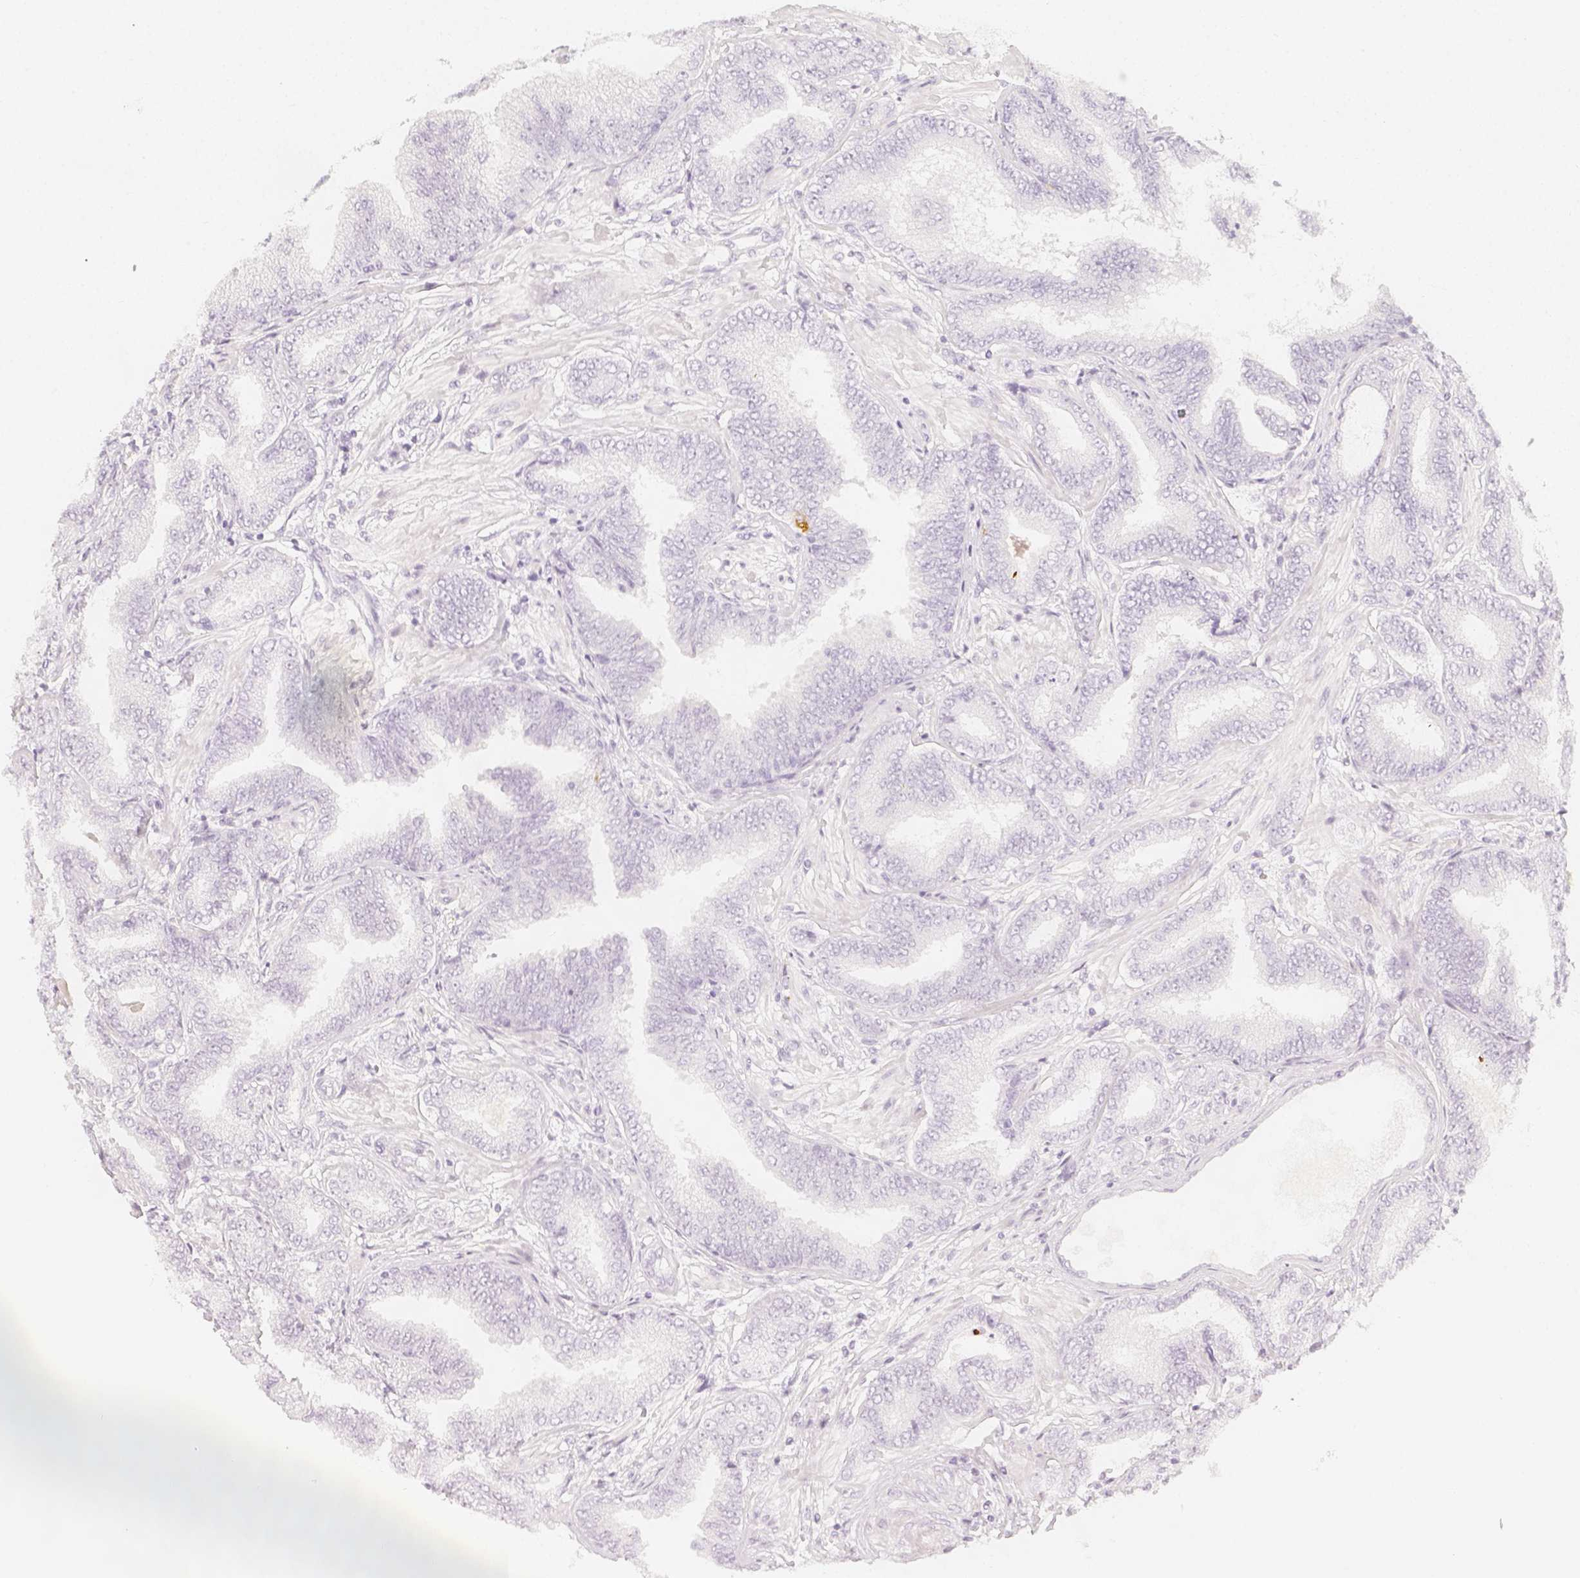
{"staining": {"intensity": "negative", "quantity": "none", "location": "none"}, "tissue": "prostate cancer", "cell_type": "Tumor cells", "image_type": "cancer", "snomed": [{"axis": "morphology", "description": "Adenocarcinoma, Low grade"}, {"axis": "topography", "description": "Prostate"}], "caption": "The image demonstrates no significant staining in tumor cells of prostate cancer (low-grade adenocarcinoma). (Stains: DAB IHC with hematoxylin counter stain, Microscopy: brightfield microscopy at high magnification).", "gene": "SLC18A1", "patient": {"sex": "male", "age": 55}}